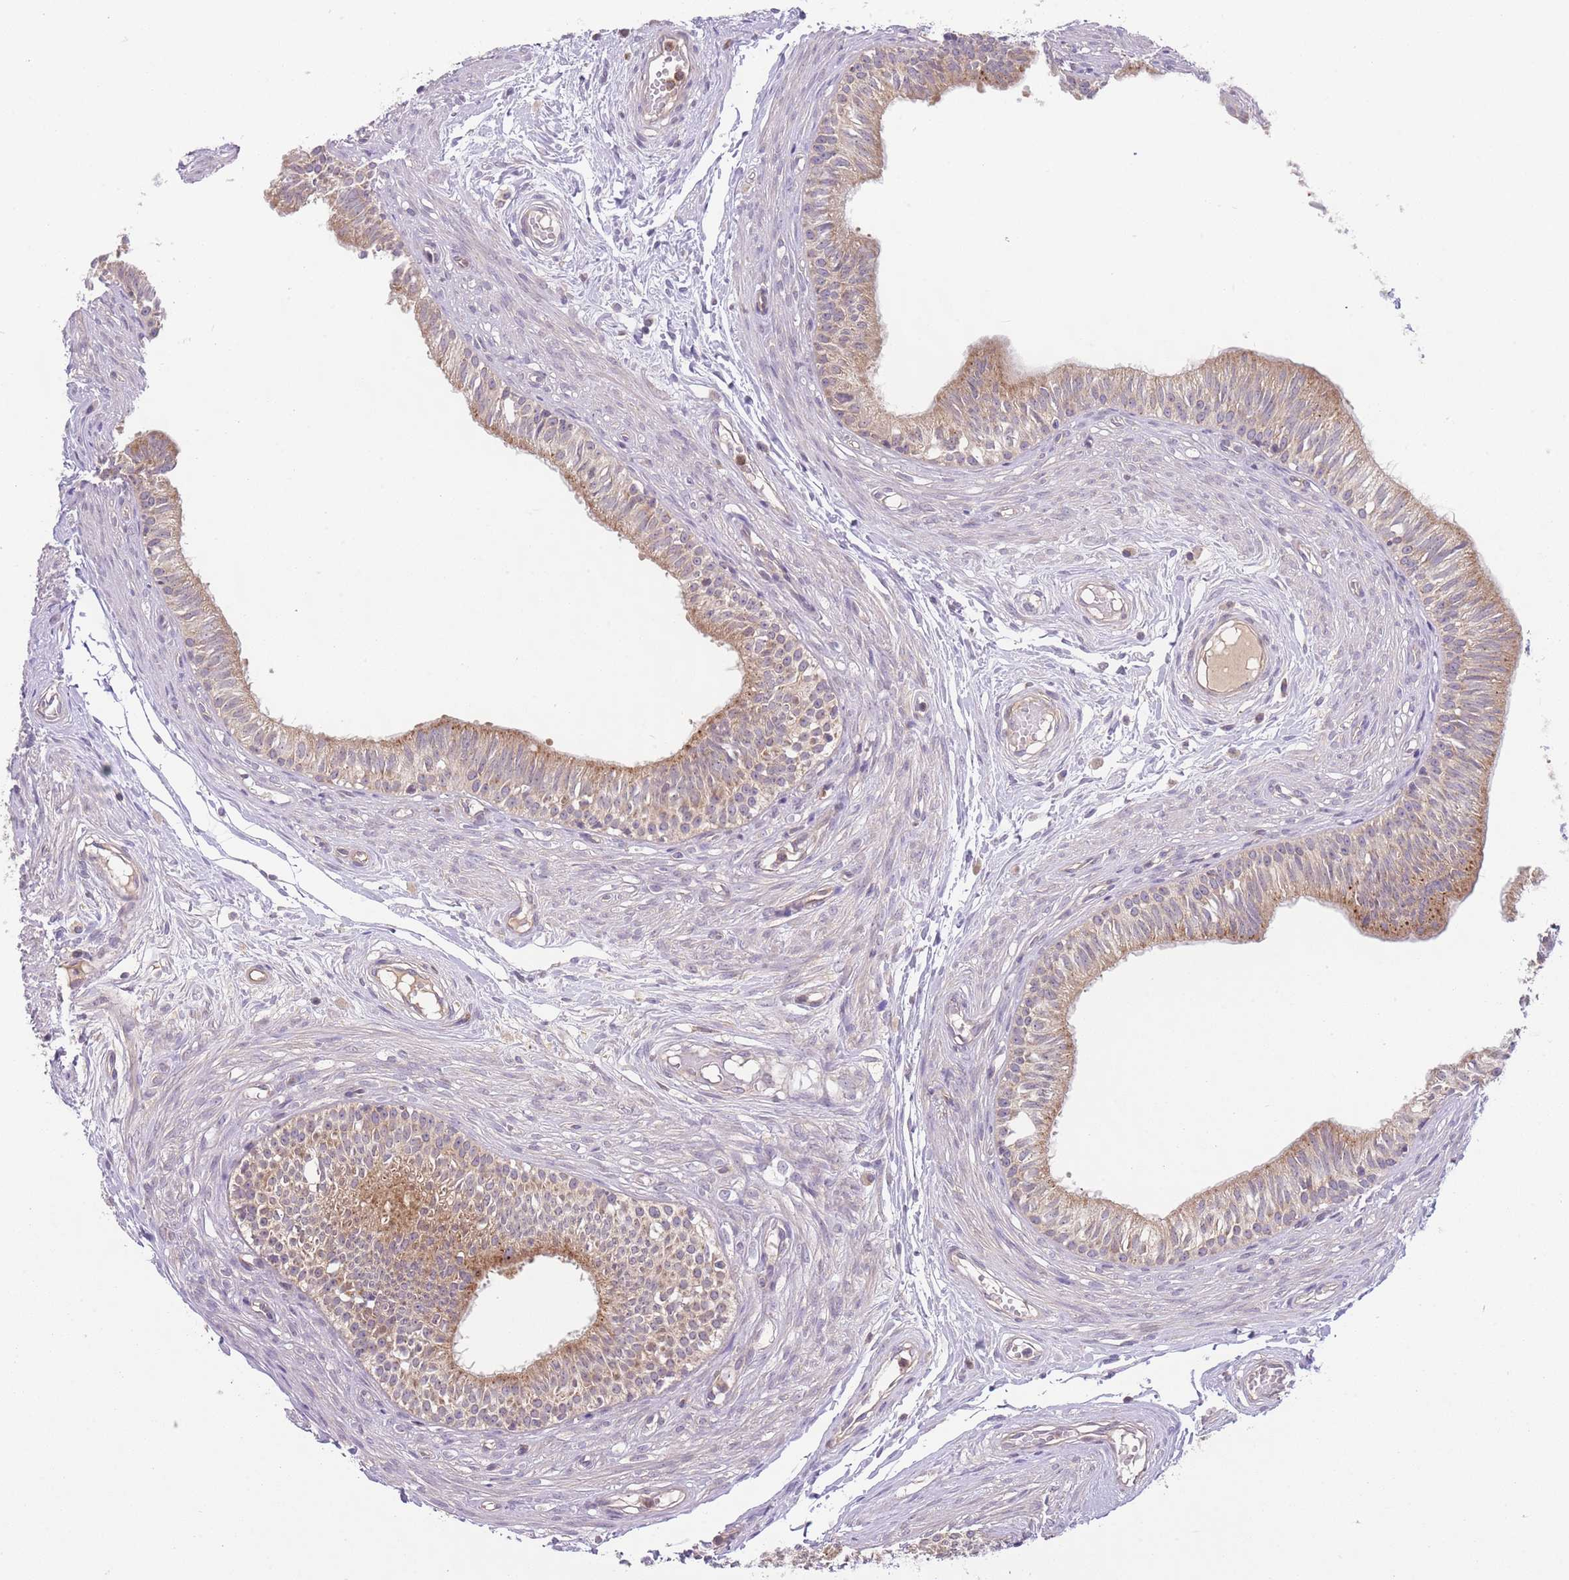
{"staining": {"intensity": "moderate", "quantity": "25%-75%", "location": "cytoplasmic/membranous"}, "tissue": "epididymis", "cell_type": "Glandular cells", "image_type": "normal", "snomed": [{"axis": "morphology", "description": "Normal tissue, NOS"}, {"axis": "topography", "description": "Epididymis, spermatic cord, NOS"}], "caption": "A photomicrograph showing moderate cytoplasmic/membranous staining in about 25%-75% of glandular cells in benign epididymis, as visualized by brown immunohistochemical staining.", "gene": "SKOR2", "patient": {"sex": "male", "age": 22}}